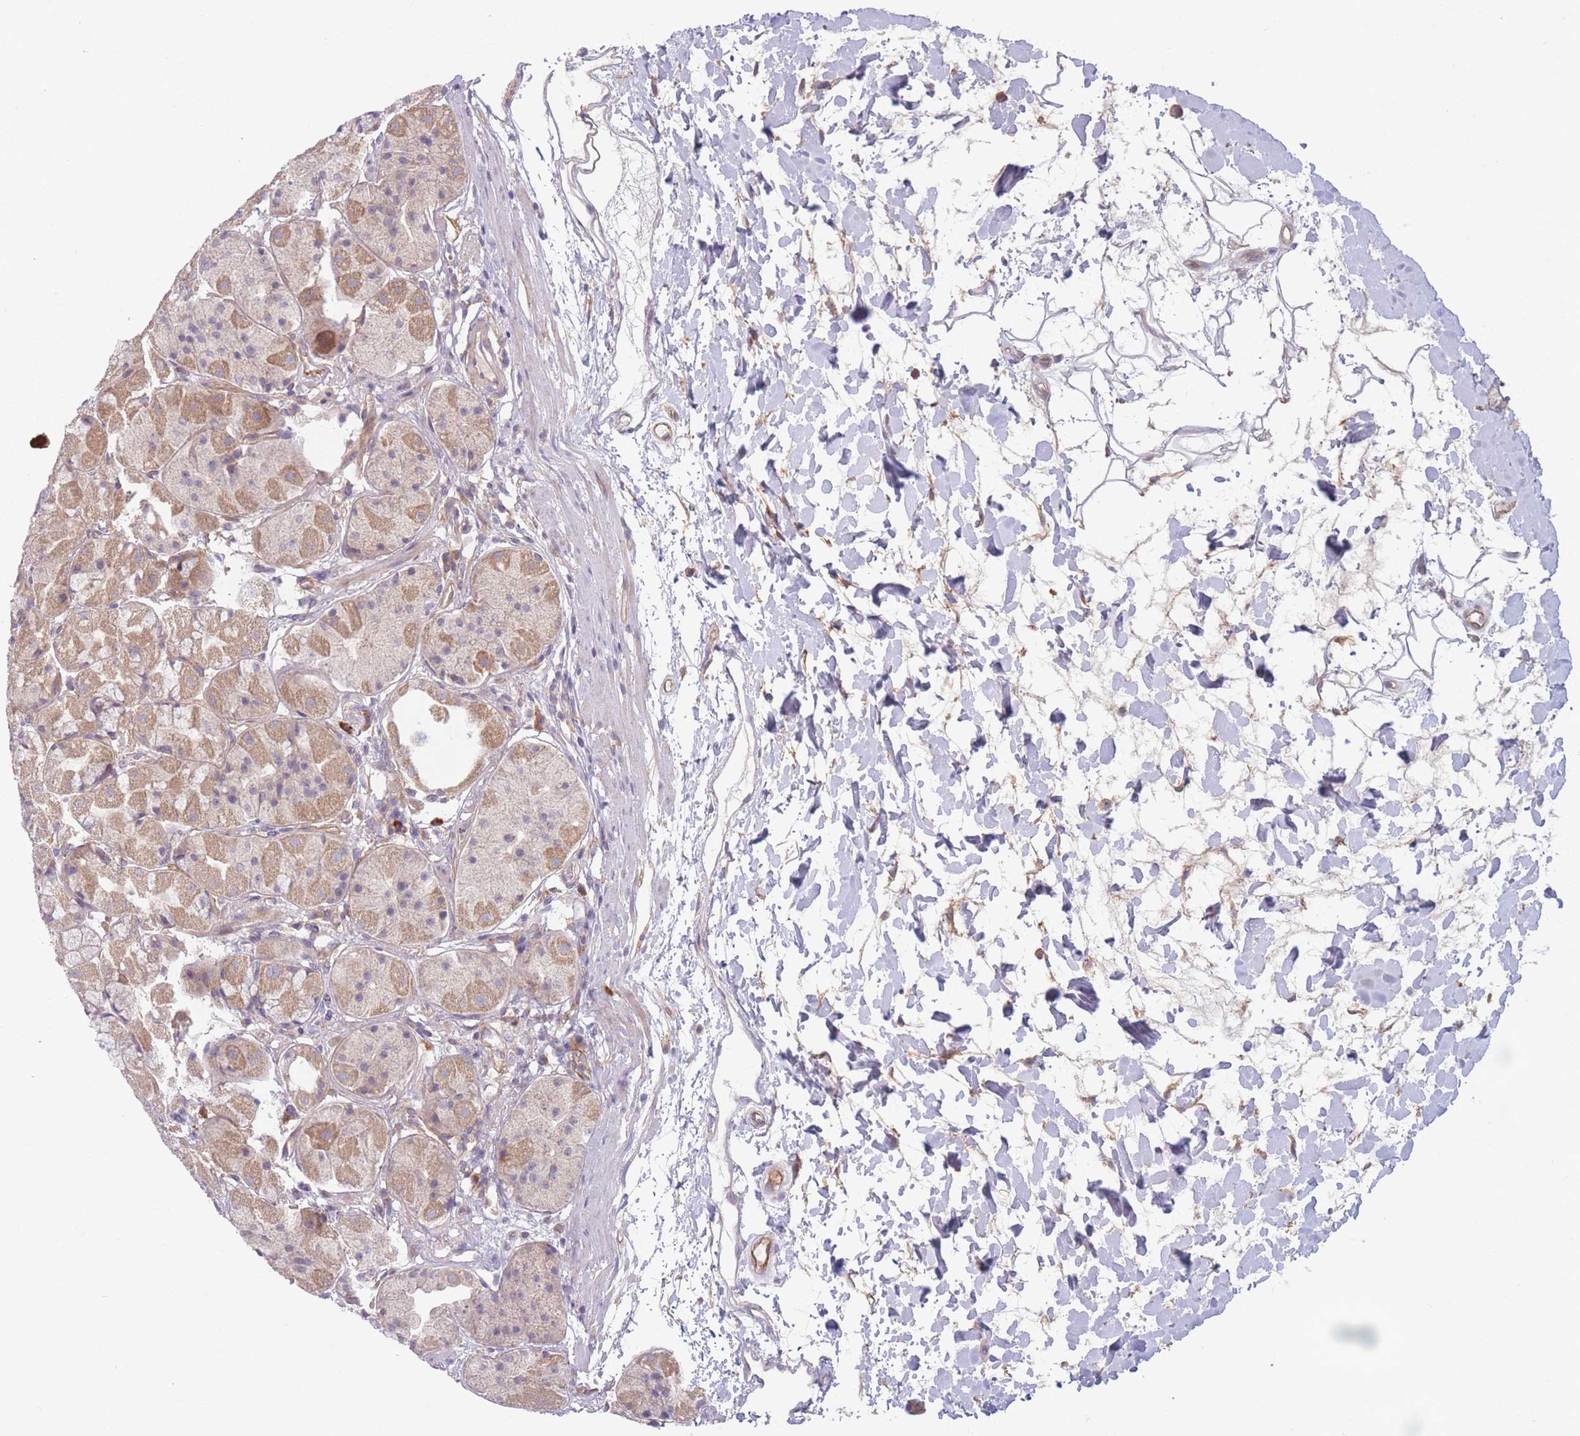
{"staining": {"intensity": "moderate", "quantity": "25%-75%", "location": "cytoplasmic/membranous"}, "tissue": "stomach", "cell_type": "Glandular cells", "image_type": "normal", "snomed": [{"axis": "morphology", "description": "Normal tissue, NOS"}, {"axis": "topography", "description": "Stomach"}], "caption": "Immunohistochemistry of benign human stomach shows medium levels of moderate cytoplasmic/membranous staining in approximately 25%-75% of glandular cells. The protein is shown in brown color, while the nuclei are stained blue.", "gene": "WDR93", "patient": {"sex": "male", "age": 57}}